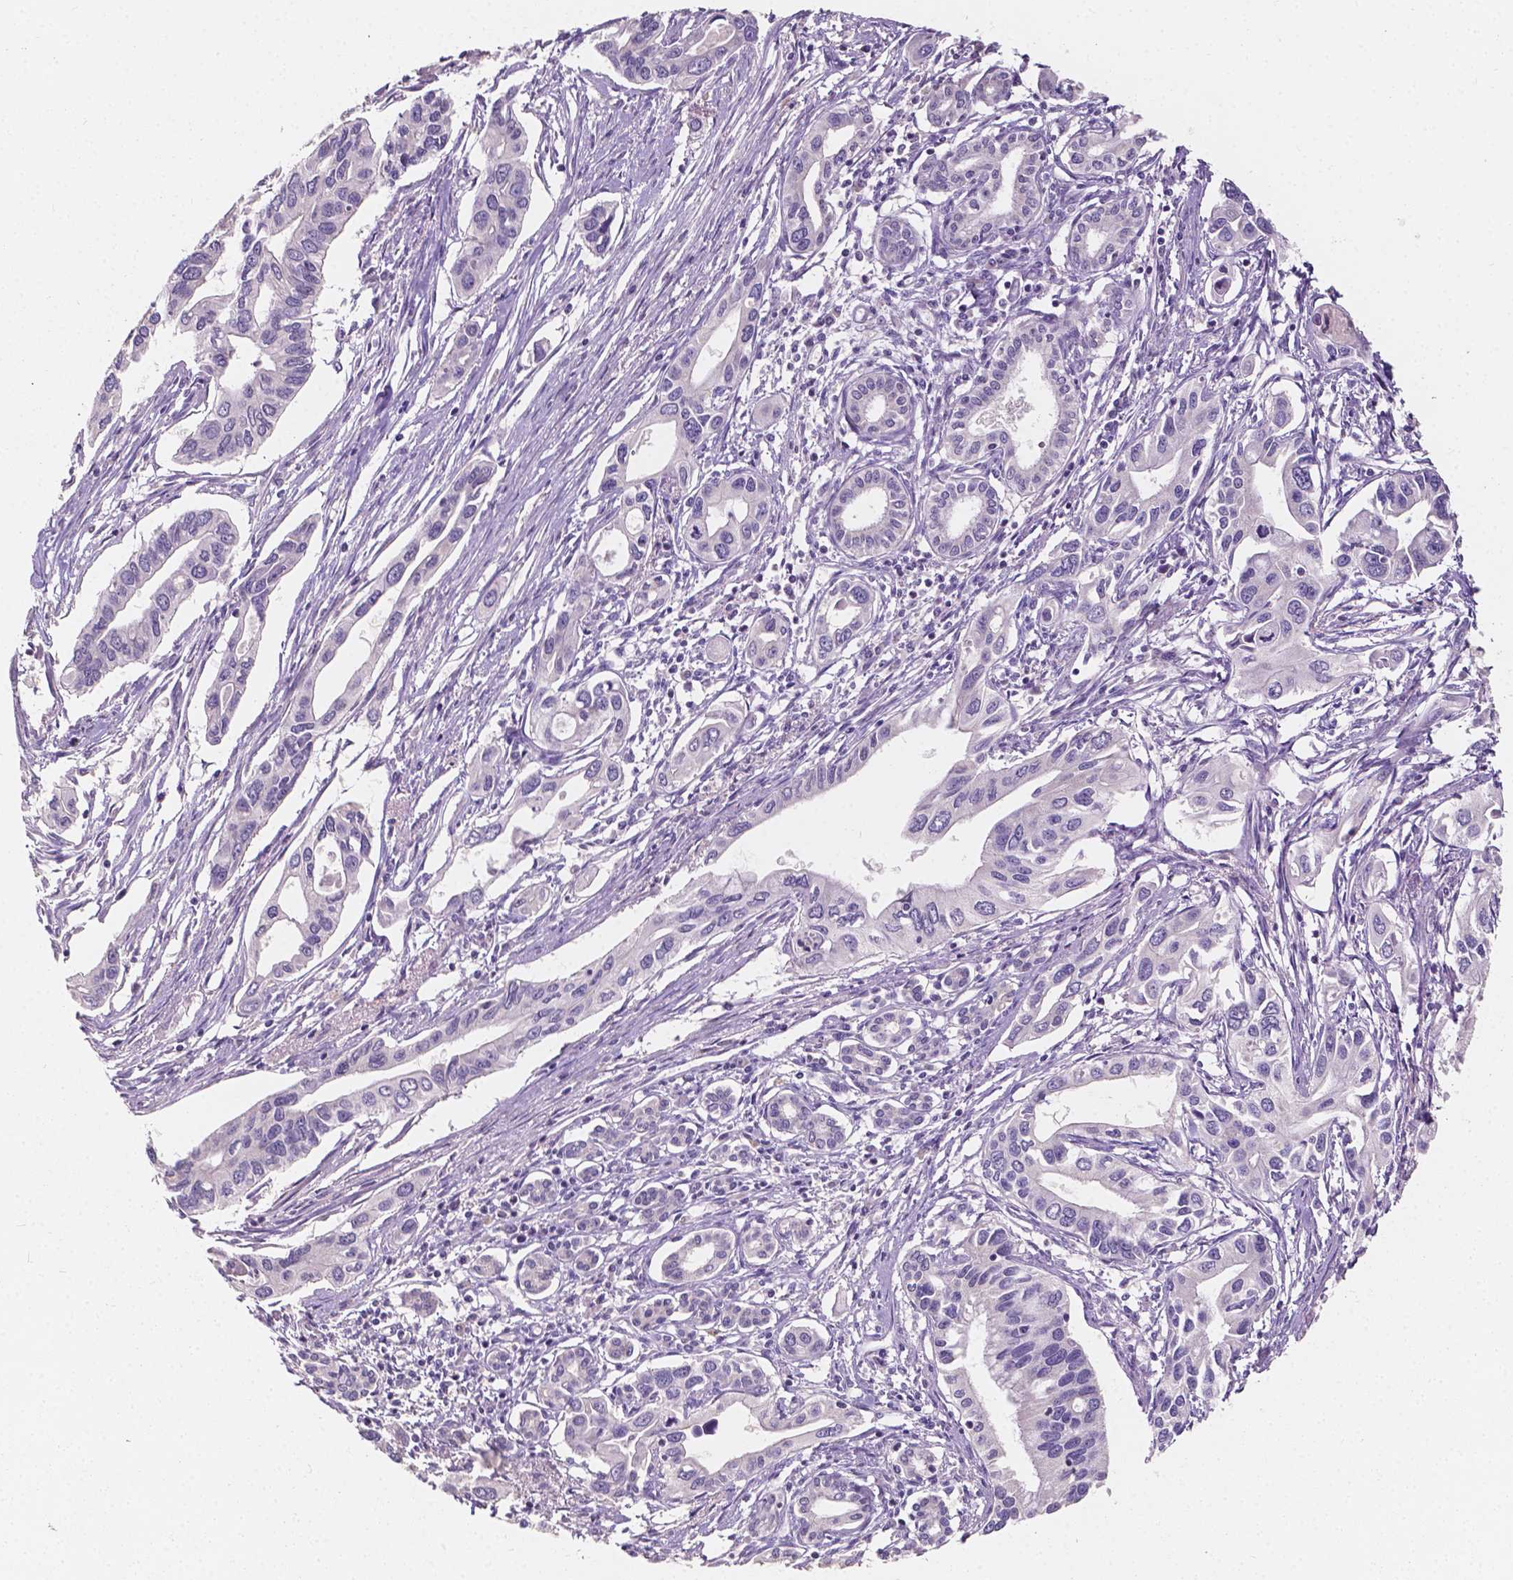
{"staining": {"intensity": "negative", "quantity": "none", "location": "none"}, "tissue": "pancreatic cancer", "cell_type": "Tumor cells", "image_type": "cancer", "snomed": [{"axis": "morphology", "description": "Adenocarcinoma, NOS"}, {"axis": "topography", "description": "Pancreas"}], "caption": "Pancreatic cancer stained for a protein using IHC shows no expression tumor cells.", "gene": "TAL1", "patient": {"sex": "male", "age": 60}}